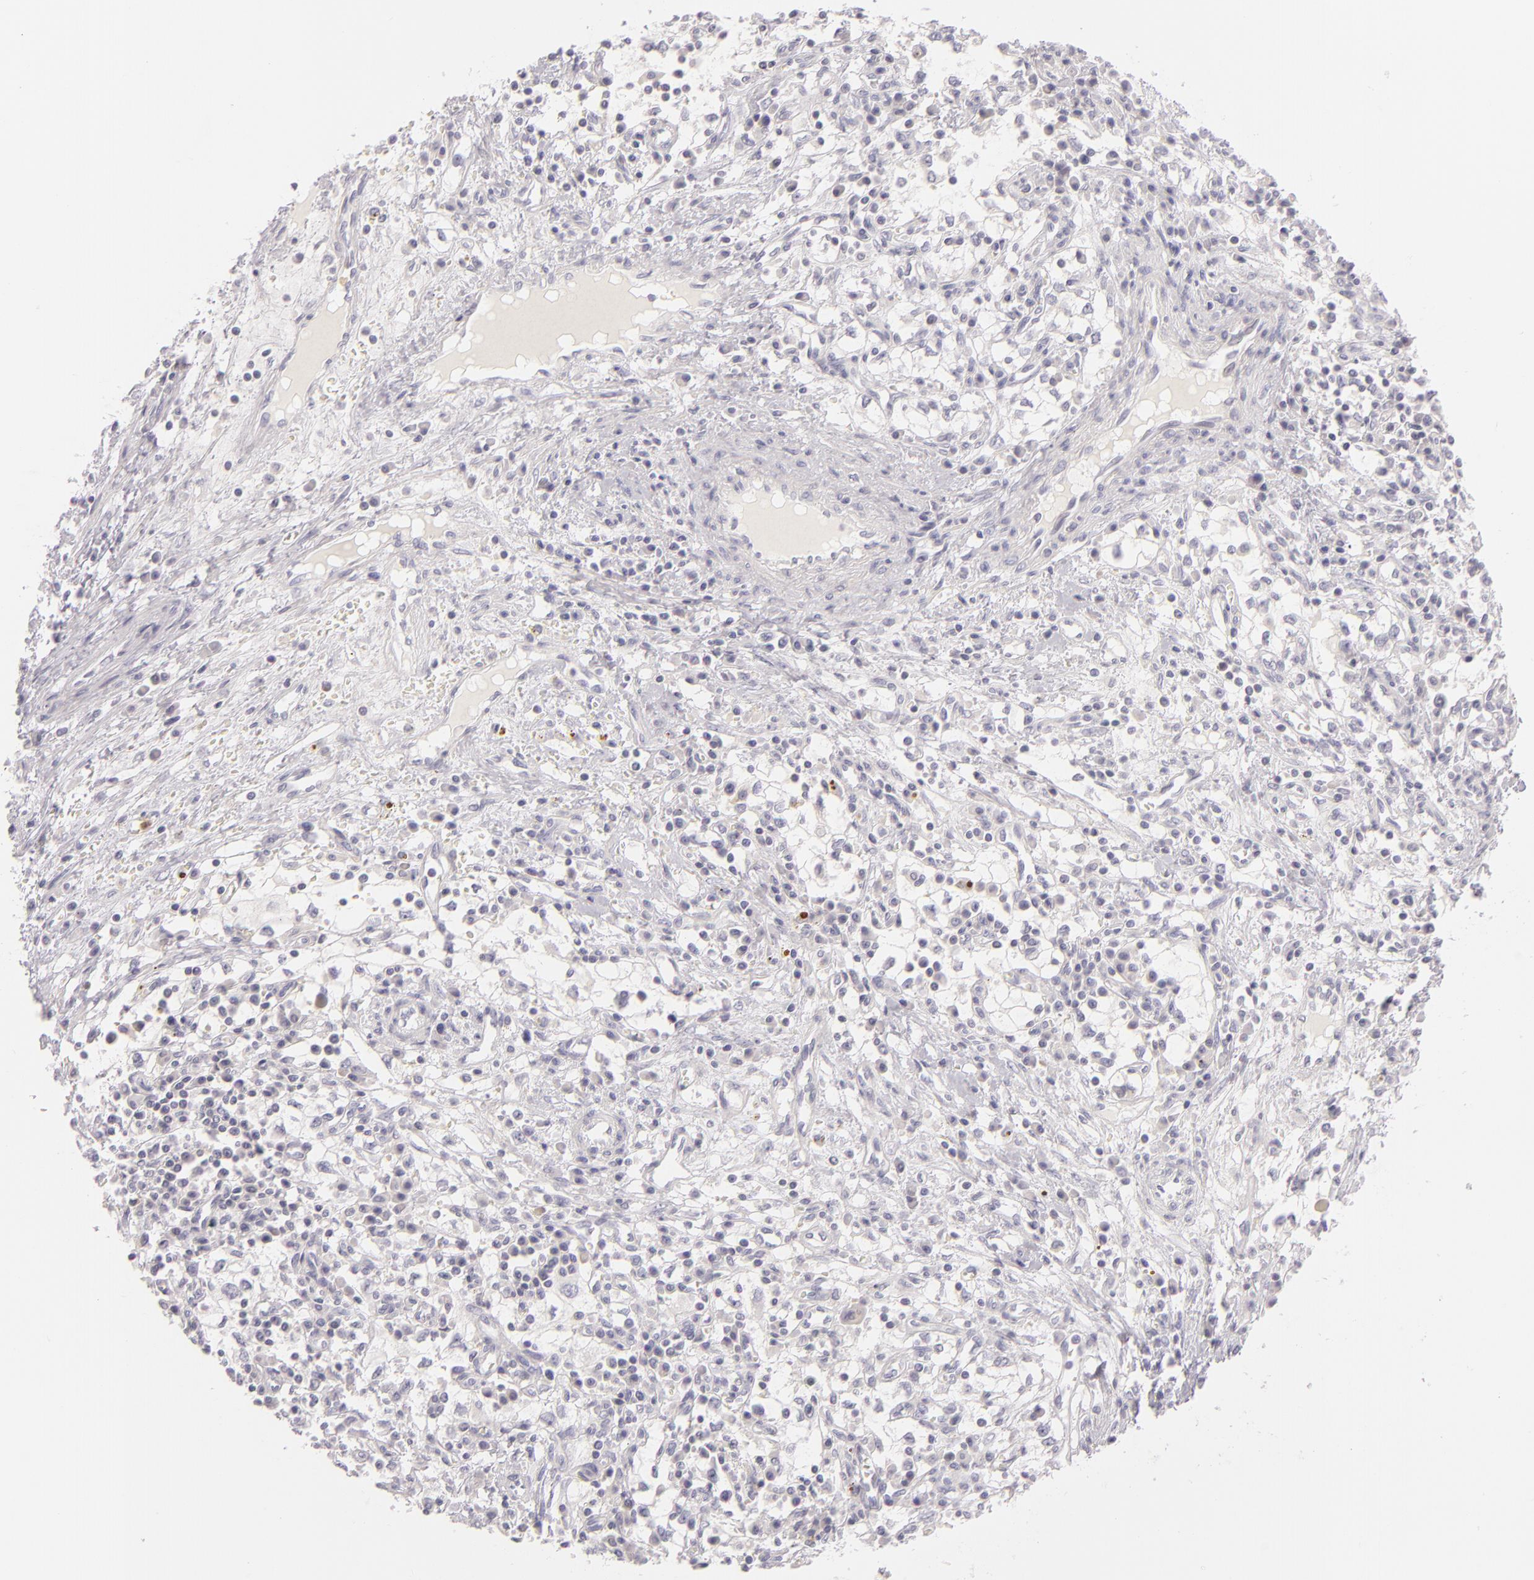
{"staining": {"intensity": "negative", "quantity": "none", "location": "none"}, "tissue": "renal cancer", "cell_type": "Tumor cells", "image_type": "cancer", "snomed": [{"axis": "morphology", "description": "Adenocarcinoma, NOS"}, {"axis": "topography", "description": "Kidney"}], "caption": "Immunohistochemical staining of renal adenocarcinoma exhibits no significant staining in tumor cells. (Brightfield microscopy of DAB IHC at high magnification).", "gene": "FAM181A", "patient": {"sex": "male", "age": 82}}